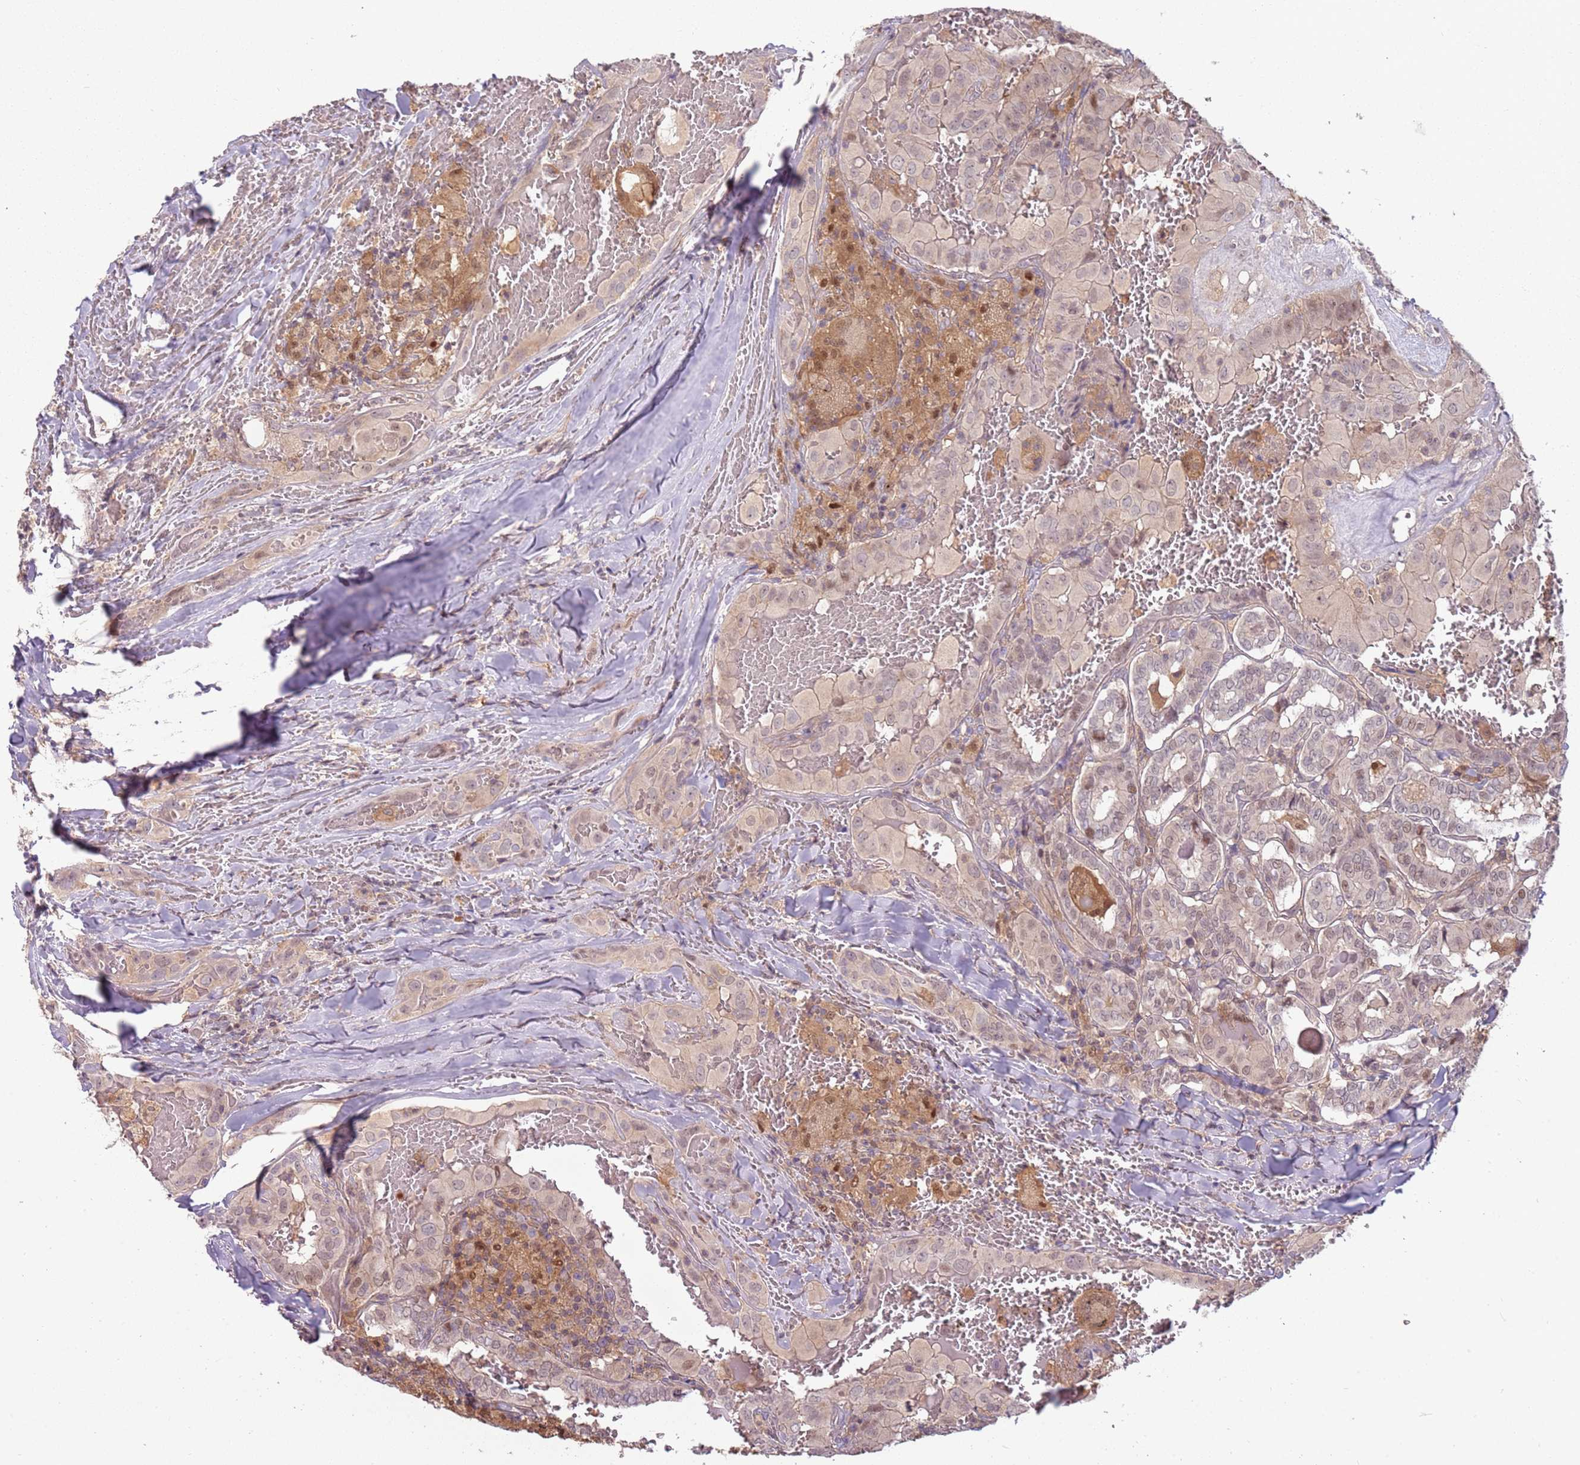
{"staining": {"intensity": "moderate", "quantity": "25%-75%", "location": "nuclear"}, "tissue": "thyroid cancer", "cell_type": "Tumor cells", "image_type": "cancer", "snomed": [{"axis": "morphology", "description": "Papillary adenocarcinoma, NOS"}, {"axis": "topography", "description": "Thyroid gland"}], "caption": "Immunohistochemistry of thyroid papillary adenocarcinoma displays medium levels of moderate nuclear staining in approximately 25%-75% of tumor cells.", "gene": "GSTO2", "patient": {"sex": "female", "age": 72}}